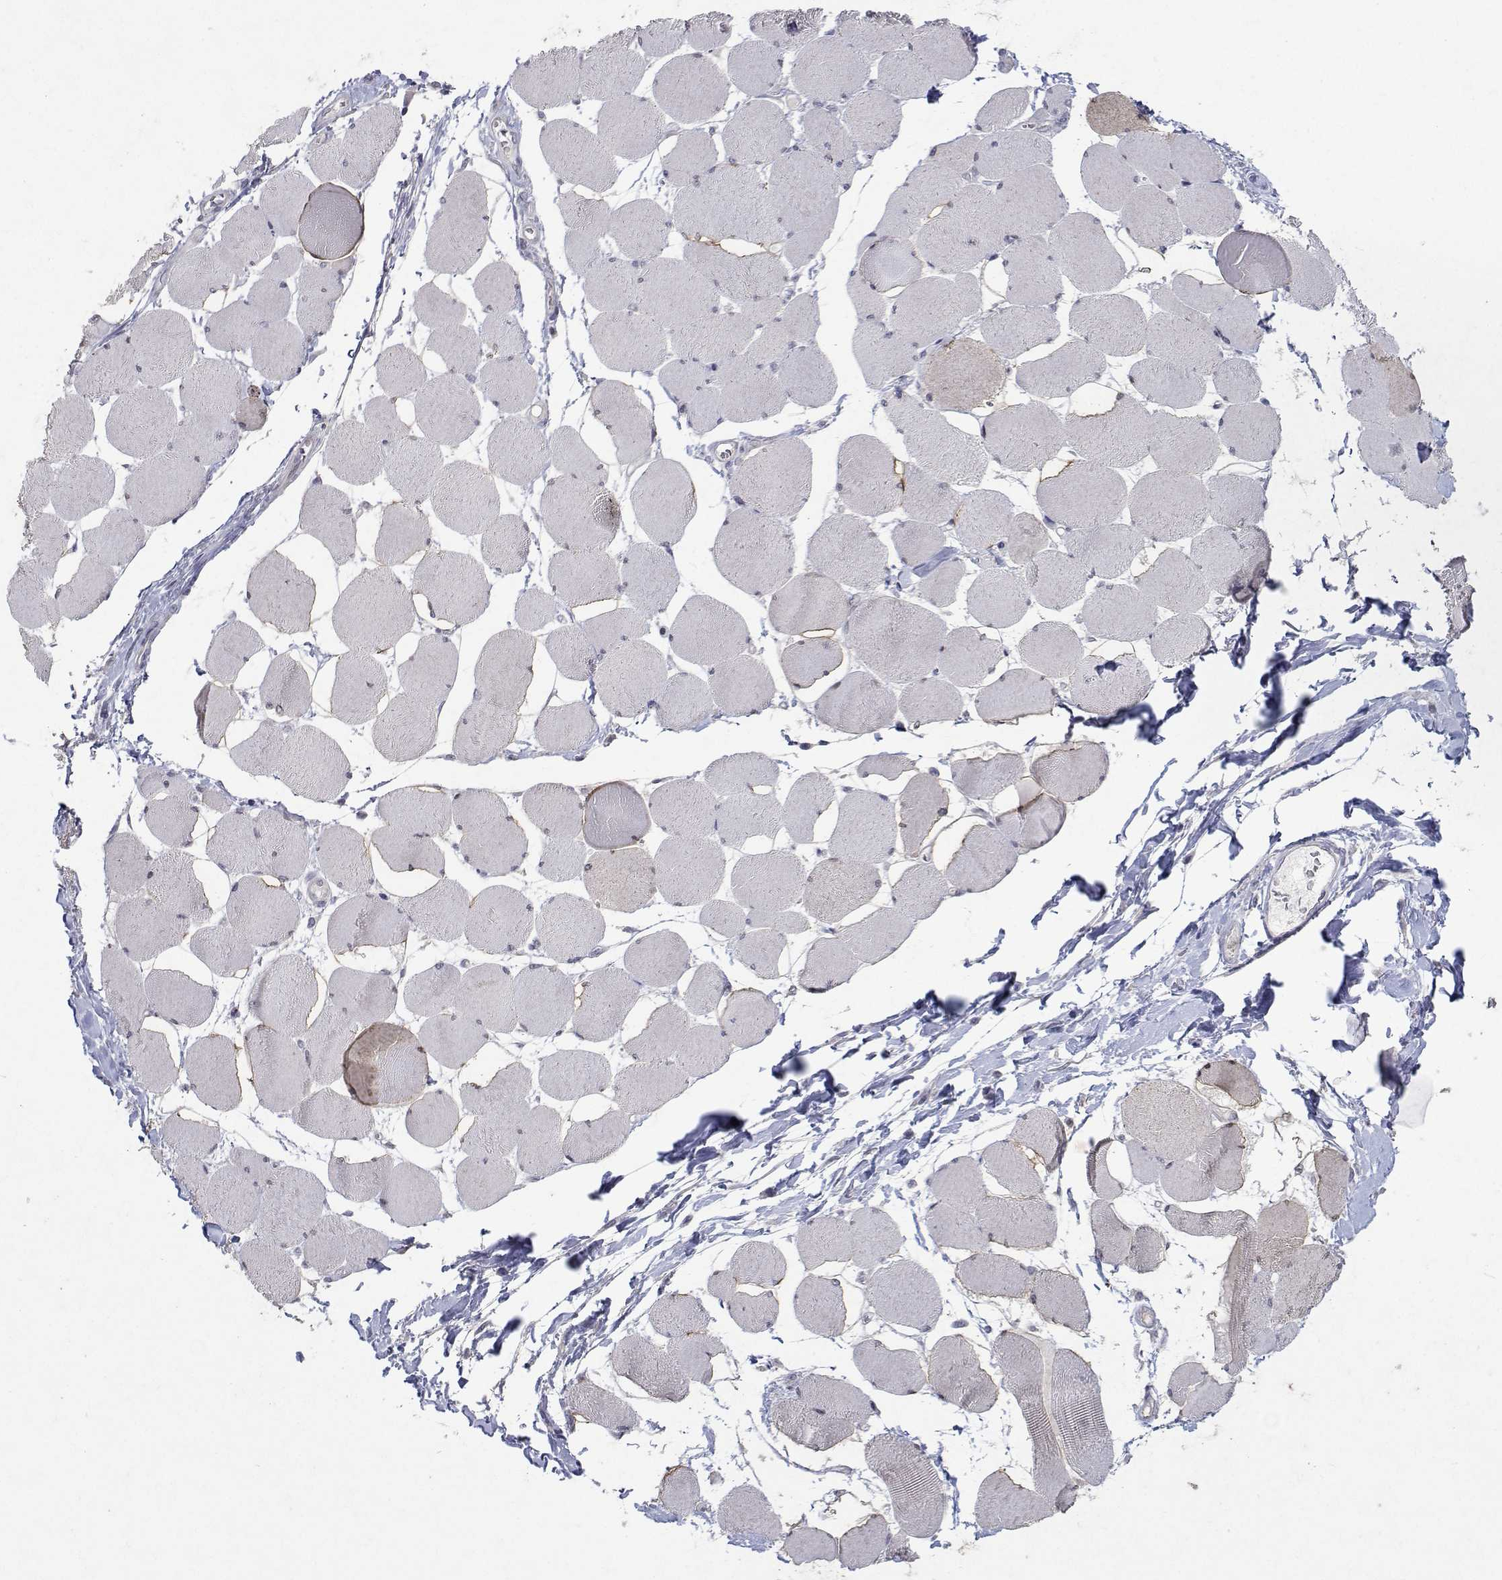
{"staining": {"intensity": "negative", "quantity": "none", "location": "none"}, "tissue": "skeletal muscle", "cell_type": "Myocytes", "image_type": "normal", "snomed": [{"axis": "morphology", "description": "Normal tissue, NOS"}, {"axis": "topography", "description": "Skeletal muscle"}], "caption": "Immunohistochemistry histopathology image of unremarkable skeletal muscle stained for a protein (brown), which shows no staining in myocytes.", "gene": "RBPJL", "patient": {"sex": "female", "age": 75}}